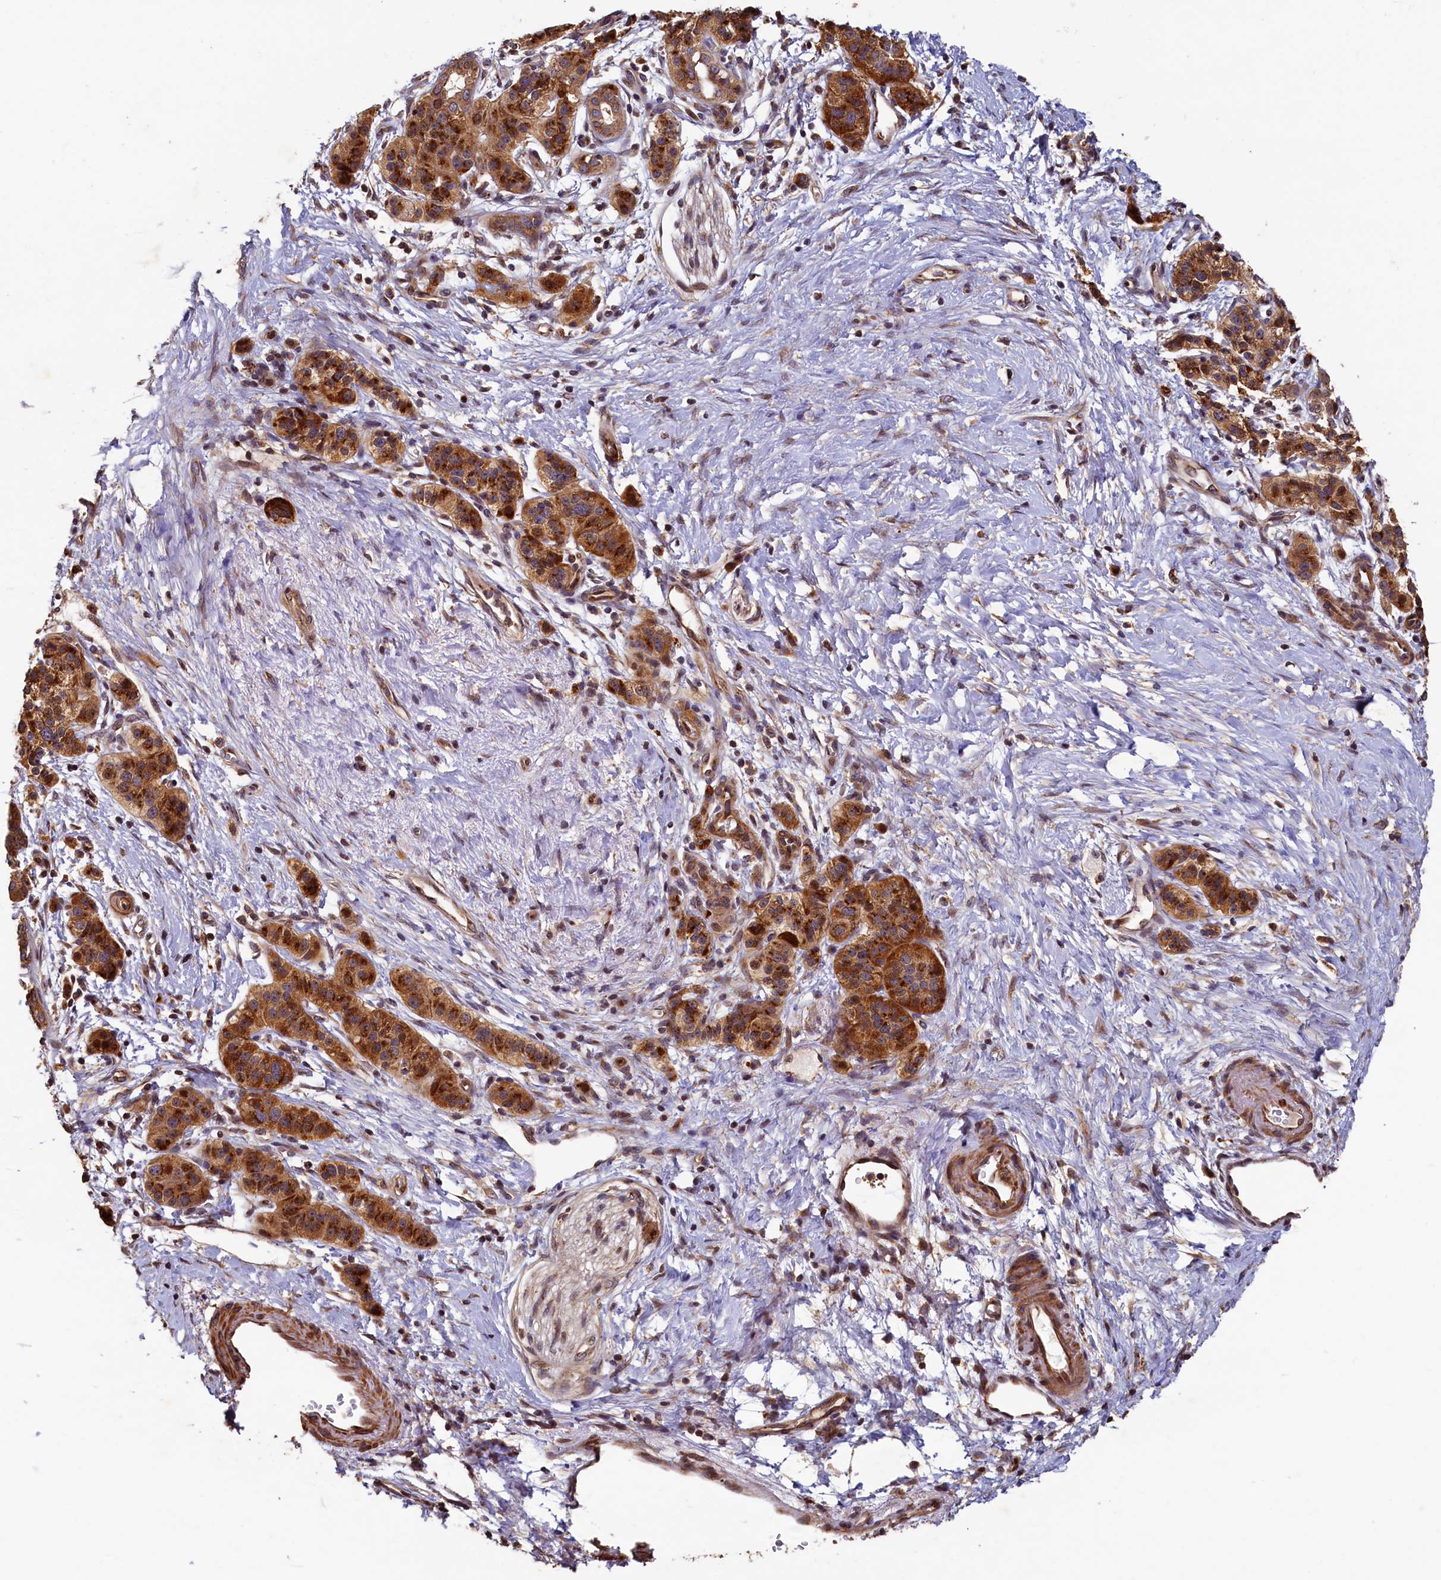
{"staining": {"intensity": "strong", "quantity": ">75%", "location": "cytoplasmic/membranous"}, "tissue": "pancreatic cancer", "cell_type": "Tumor cells", "image_type": "cancer", "snomed": [{"axis": "morphology", "description": "Adenocarcinoma, NOS"}, {"axis": "topography", "description": "Pancreas"}], "caption": "Protein analysis of pancreatic cancer tissue reveals strong cytoplasmic/membranous staining in about >75% of tumor cells.", "gene": "TMEM181", "patient": {"sex": "male", "age": 50}}